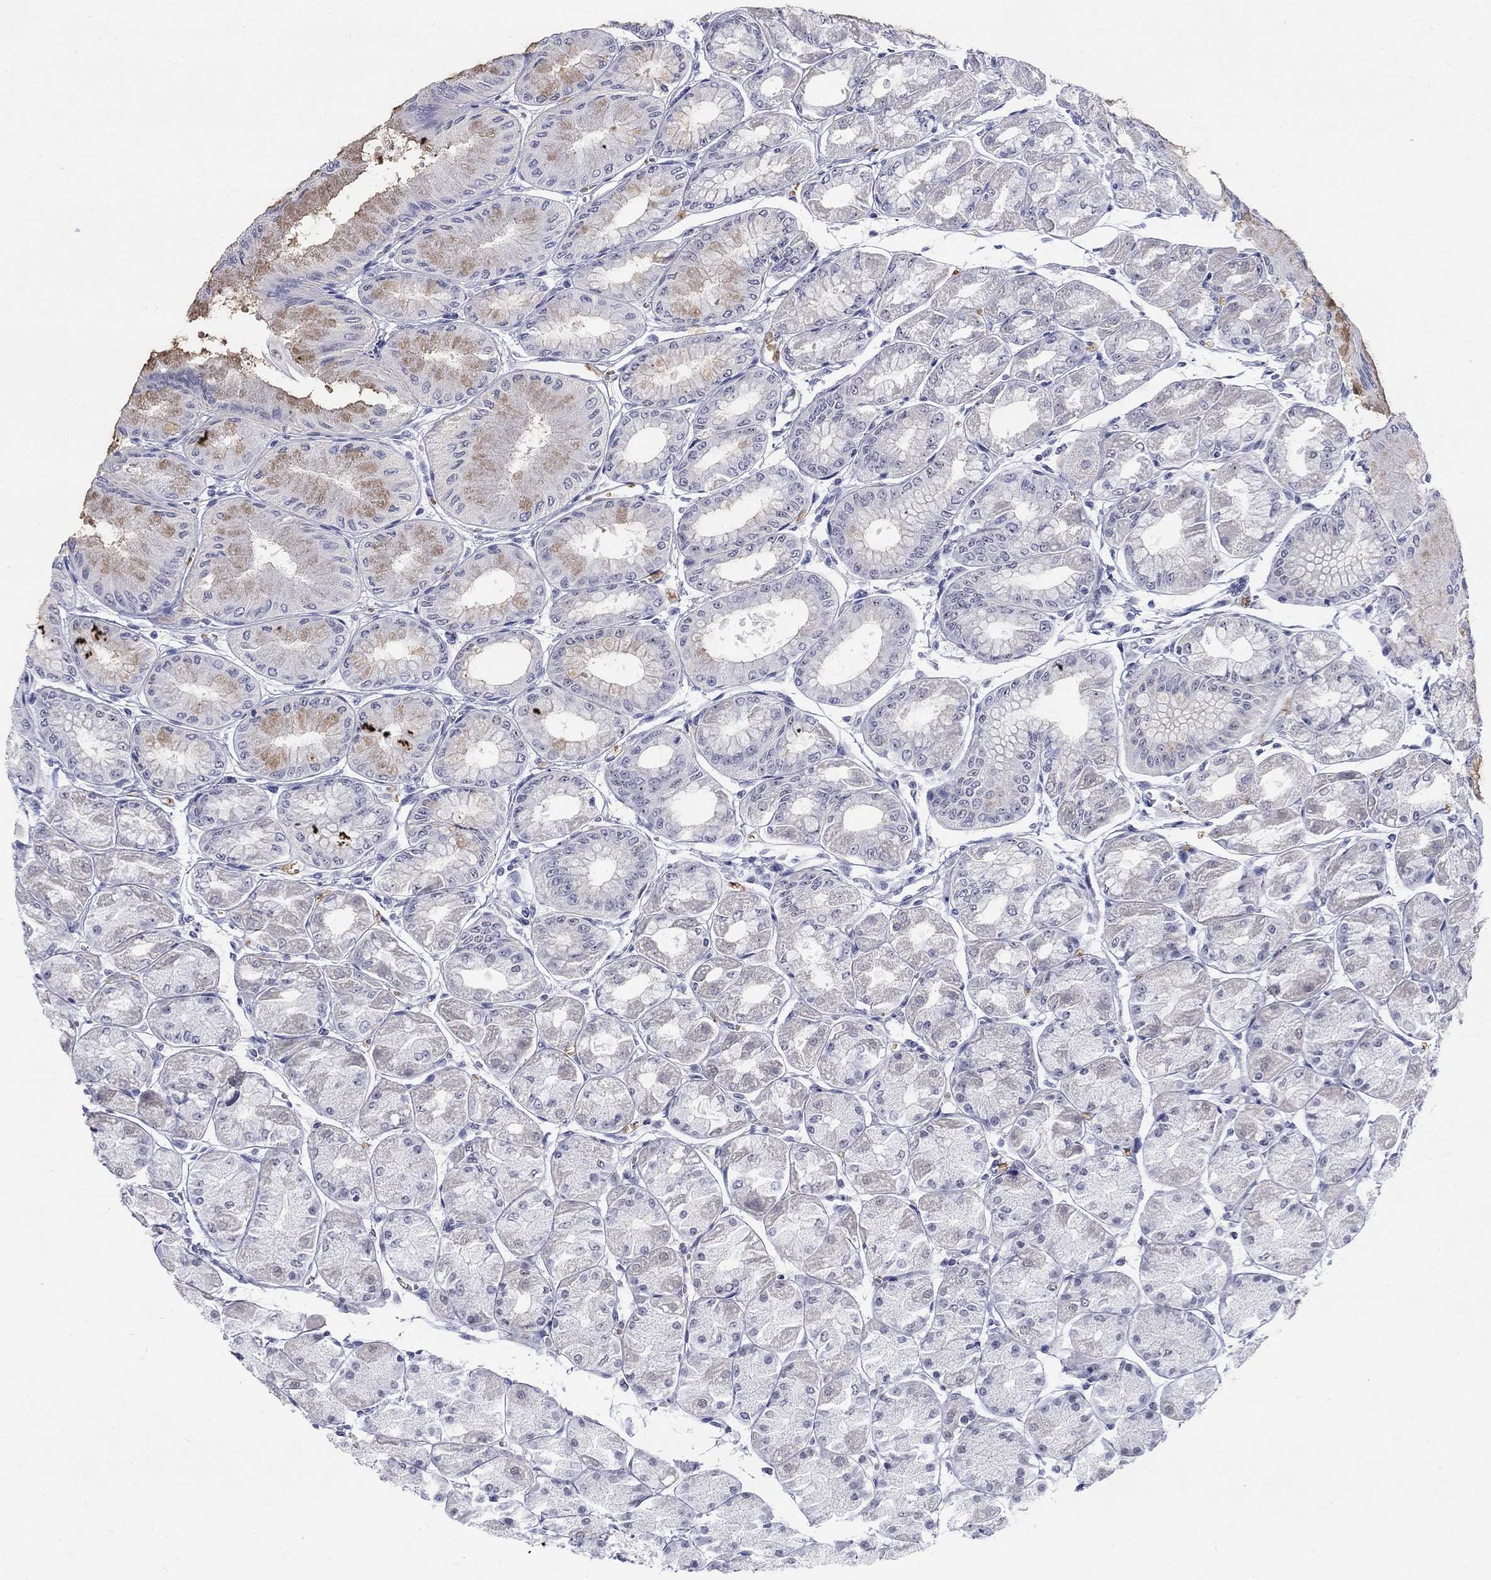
{"staining": {"intensity": "weak", "quantity": "<25%", "location": "cytoplasmic/membranous"}, "tissue": "stomach", "cell_type": "Glandular cells", "image_type": "normal", "snomed": [{"axis": "morphology", "description": "Normal tissue, NOS"}, {"axis": "topography", "description": "Stomach, upper"}], "caption": "Glandular cells show no significant protein expression in benign stomach. (DAB immunohistochemistry (IHC) with hematoxylin counter stain).", "gene": "DMTN", "patient": {"sex": "male", "age": 60}}